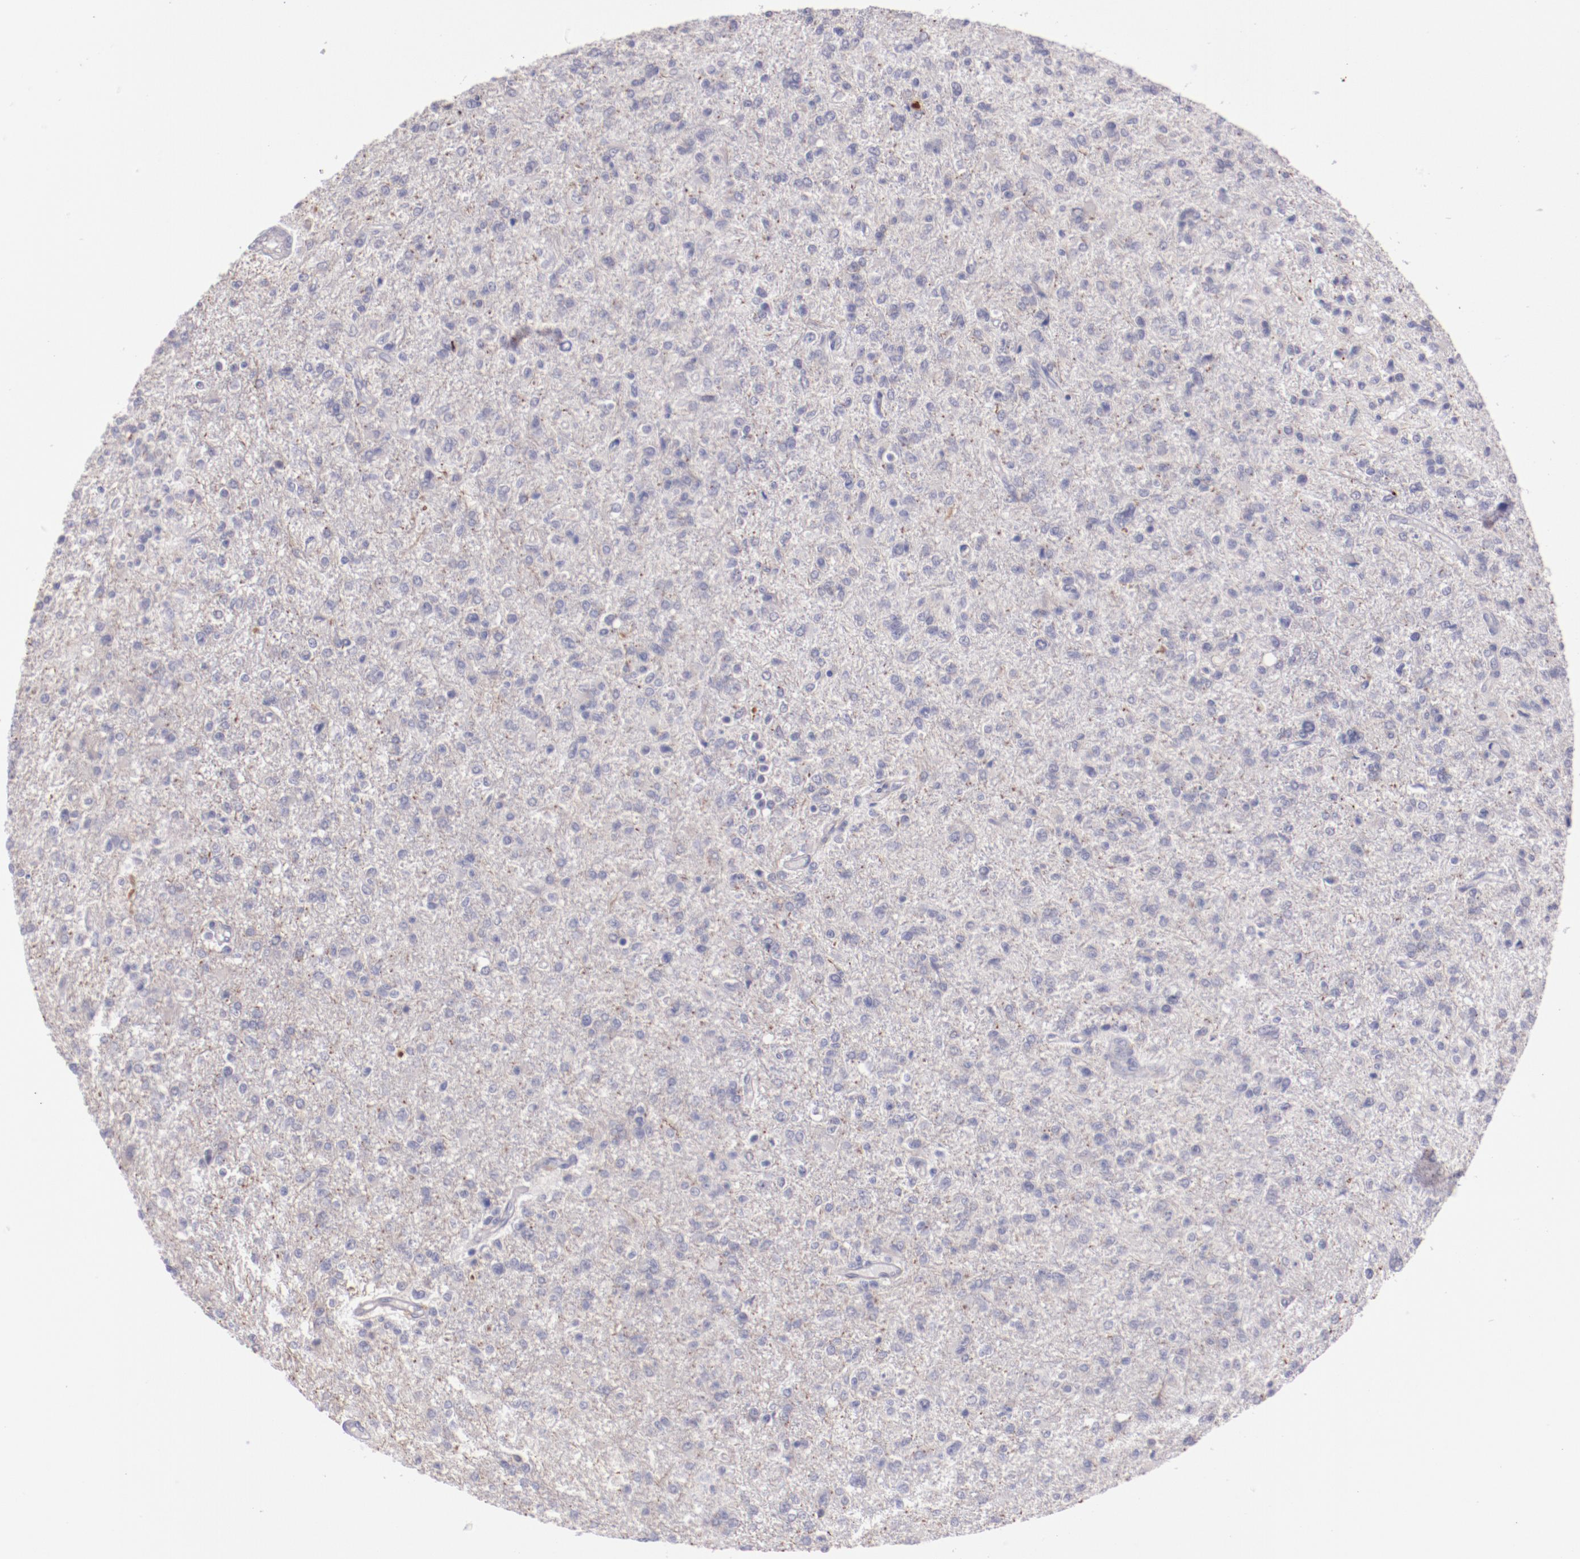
{"staining": {"intensity": "negative", "quantity": "none", "location": "none"}, "tissue": "glioma", "cell_type": "Tumor cells", "image_type": "cancer", "snomed": [{"axis": "morphology", "description": "Glioma, malignant, High grade"}, {"axis": "topography", "description": "Cerebral cortex"}], "caption": "This is an immunohistochemistry photomicrograph of malignant glioma (high-grade). There is no staining in tumor cells.", "gene": "TRAF3", "patient": {"sex": "male", "age": 76}}